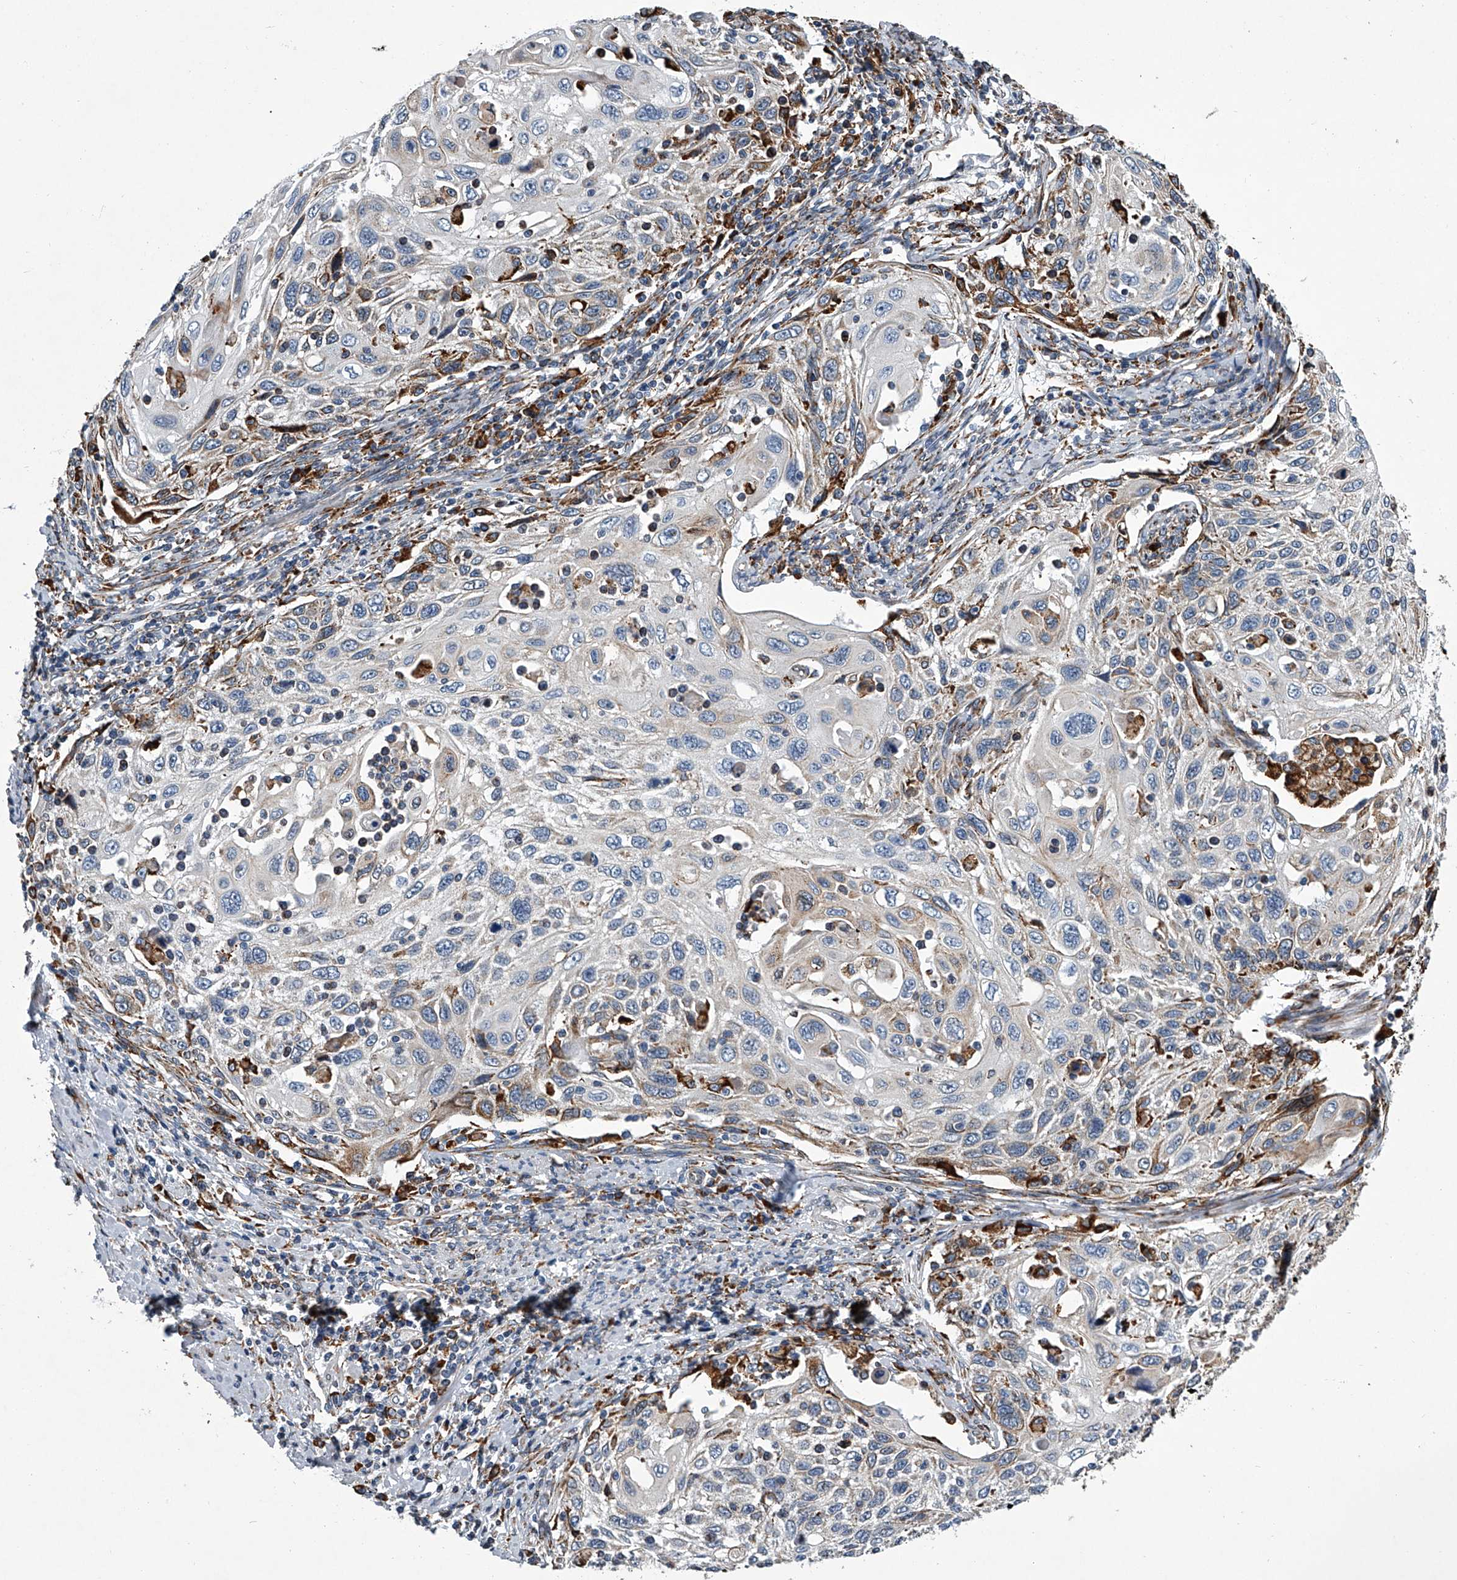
{"staining": {"intensity": "moderate", "quantity": "<25%", "location": "cytoplasmic/membranous"}, "tissue": "cervical cancer", "cell_type": "Tumor cells", "image_type": "cancer", "snomed": [{"axis": "morphology", "description": "Squamous cell carcinoma, NOS"}, {"axis": "topography", "description": "Cervix"}], "caption": "This photomicrograph displays IHC staining of cervical squamous cell carcinoma, with low moderate cytoplasmic/membranous positivity in approximately <25% of tumor cells.", "gene": "TMEM63C", "patient": {"sex": "female", "age": 70}}